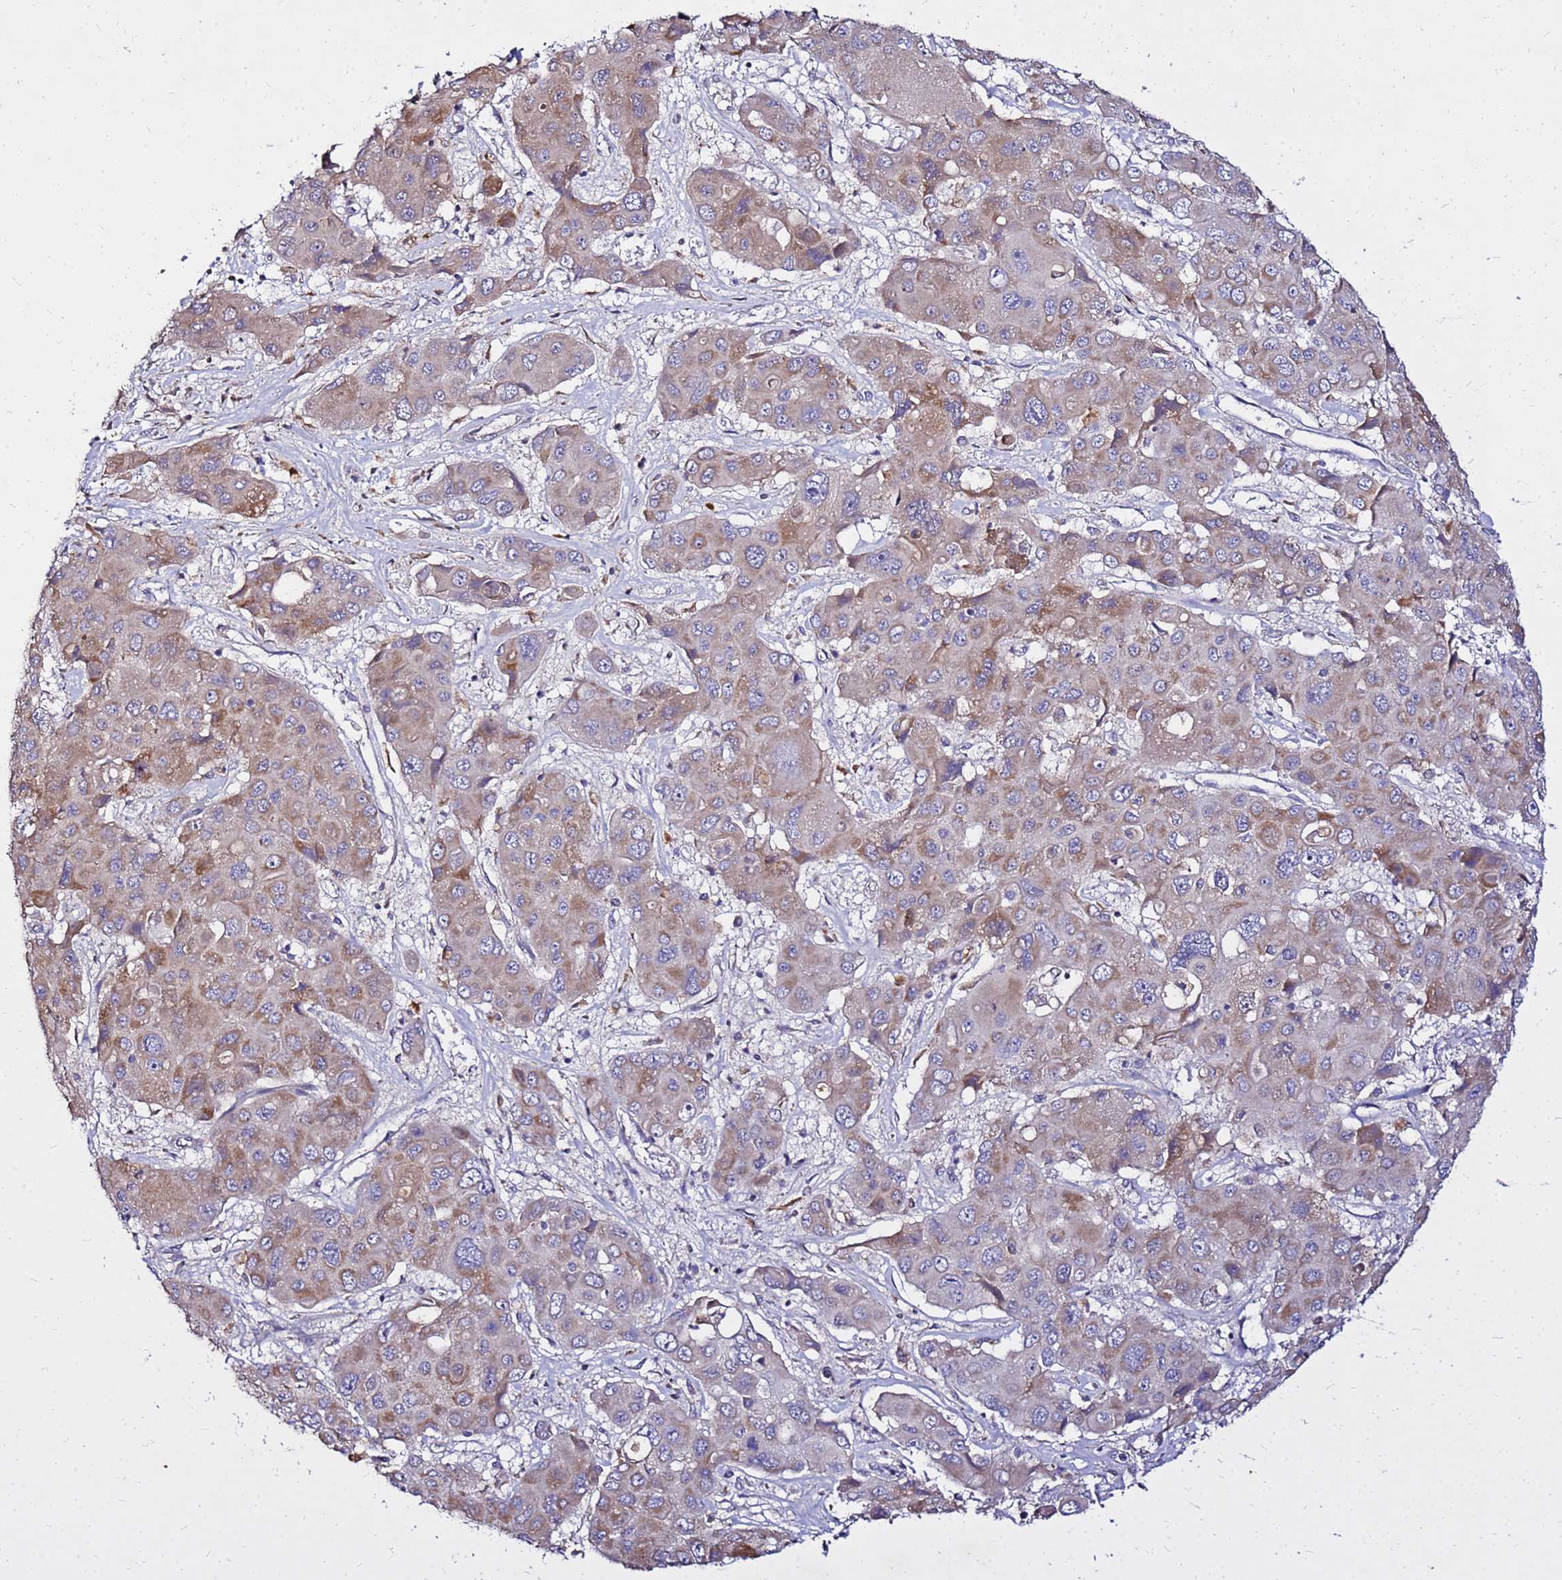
{"staining": {"intensity": "moderate", "quantity": "<25%", "location": "cytoplasmic/membranous"}, "tissue": "liver cancer", "cell_type": "Tumor cells", "image_type": "cancer", "snomed": [{"axis": "morphology", "description": "Cholangiocarcinoma"}, {"axis": "topography", "description": "Liver"}], "caption": "Moderate cytoplasmic/membranous positivity is seen in approximately <25% of tumor cells in liver cancer (cholangiocarcinoma).", "gene": "COX14", "patient": {"sex": "male", "age": 67}}